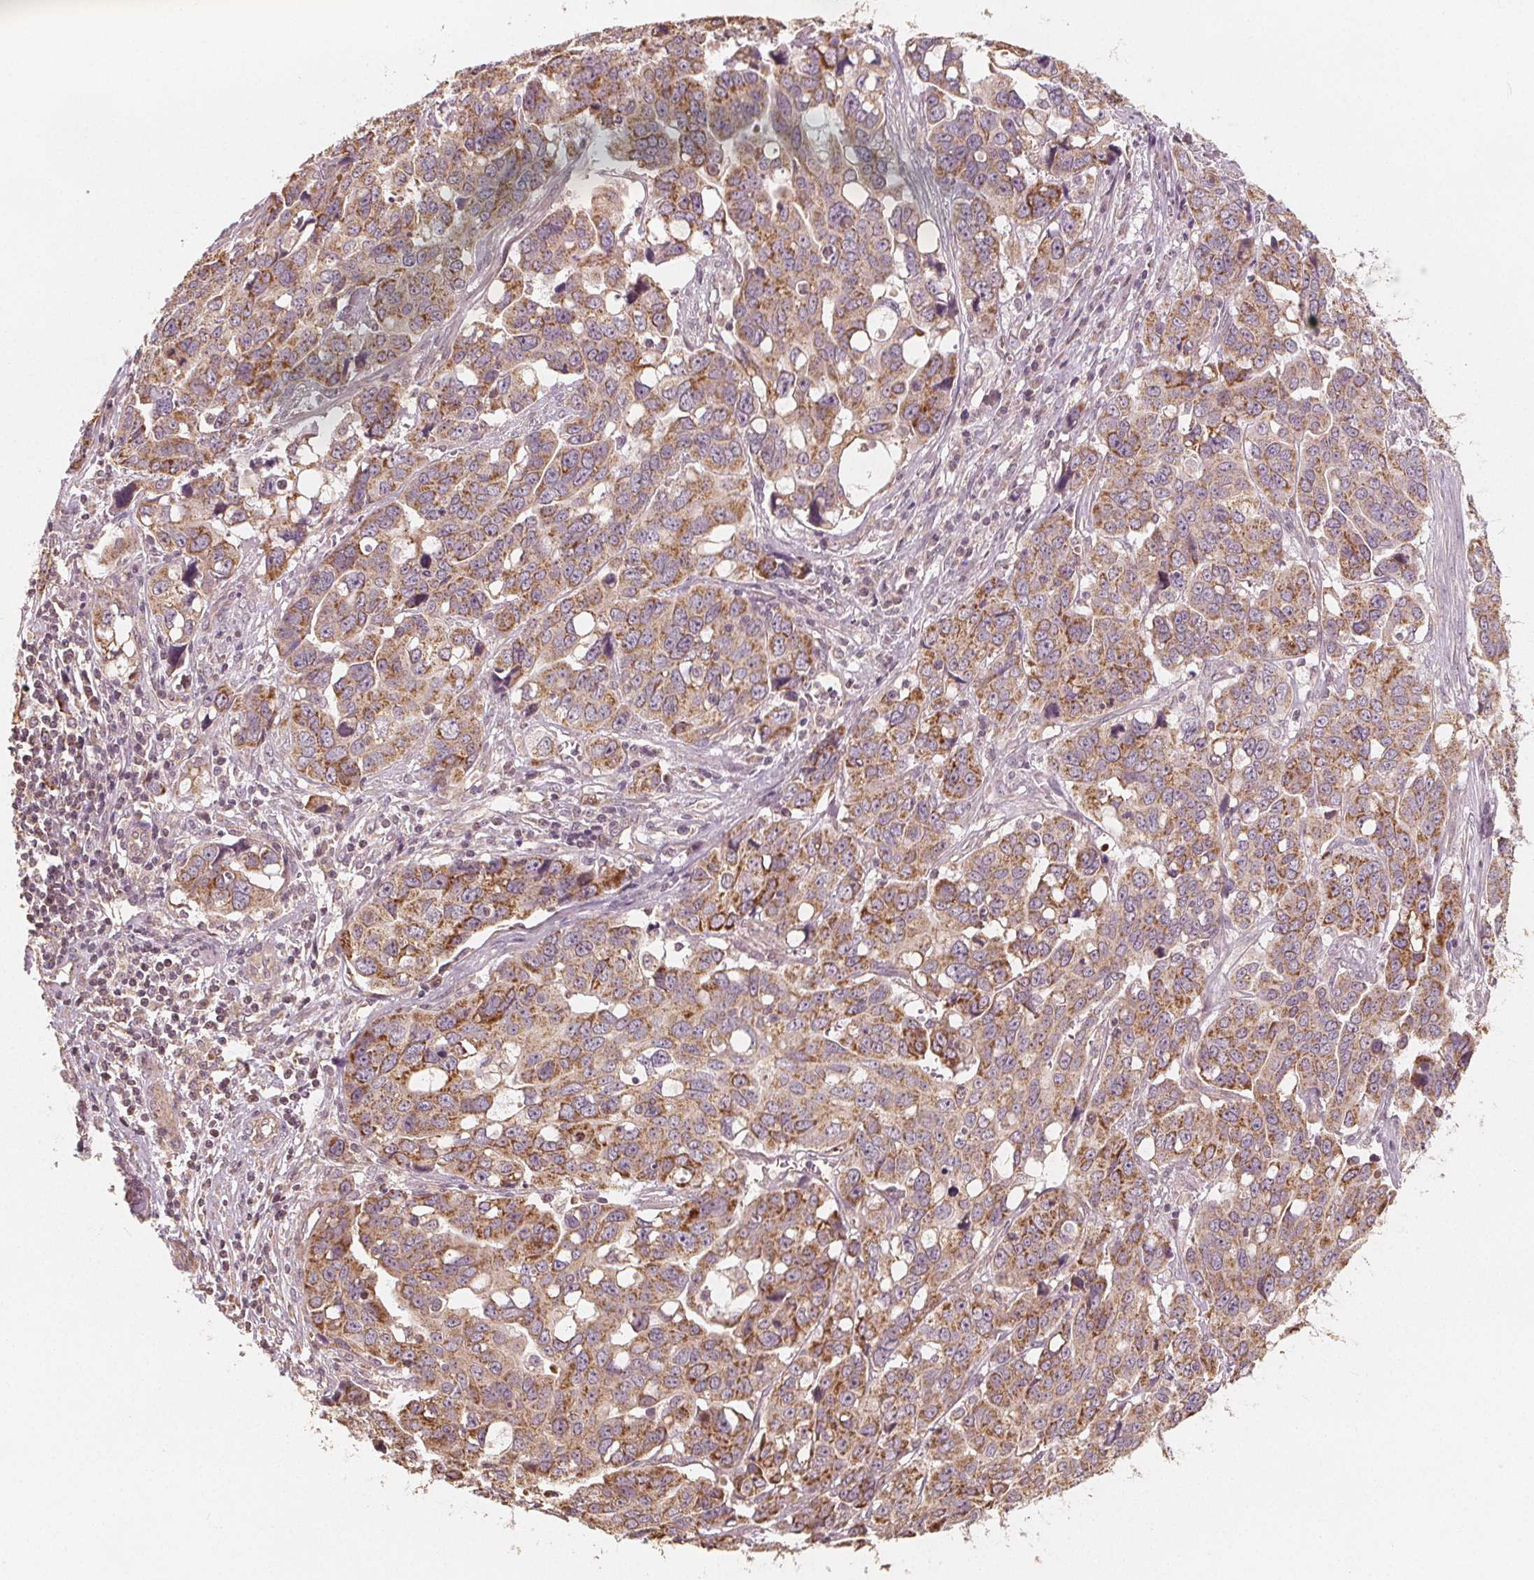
{"staining": {"intensity": "moderate", "quantity": ">75%", "location": "cytoplasmic/membranous"}, "tissue": "ovarian cancer", "cell_type": "Tumor cells", "image_type": "cancer", "snomed": [{"axis": "morphology", "description": "Carcinoma, endometroid"}, {"axis": "topography", "description": "Ovary"}], "caption": "Immunohistochemistry (DAB) staining of ovarian cancer reveals moderate cytoplasmic/membranous protein positivity in approximately >75% of tumor cells. (DAB (3,3'-diaminobenzidine) = brown stain, brightfield microscopy at high magnification).", "gene": "PEX26", "patient": {"sex": "female", "age": 78}}